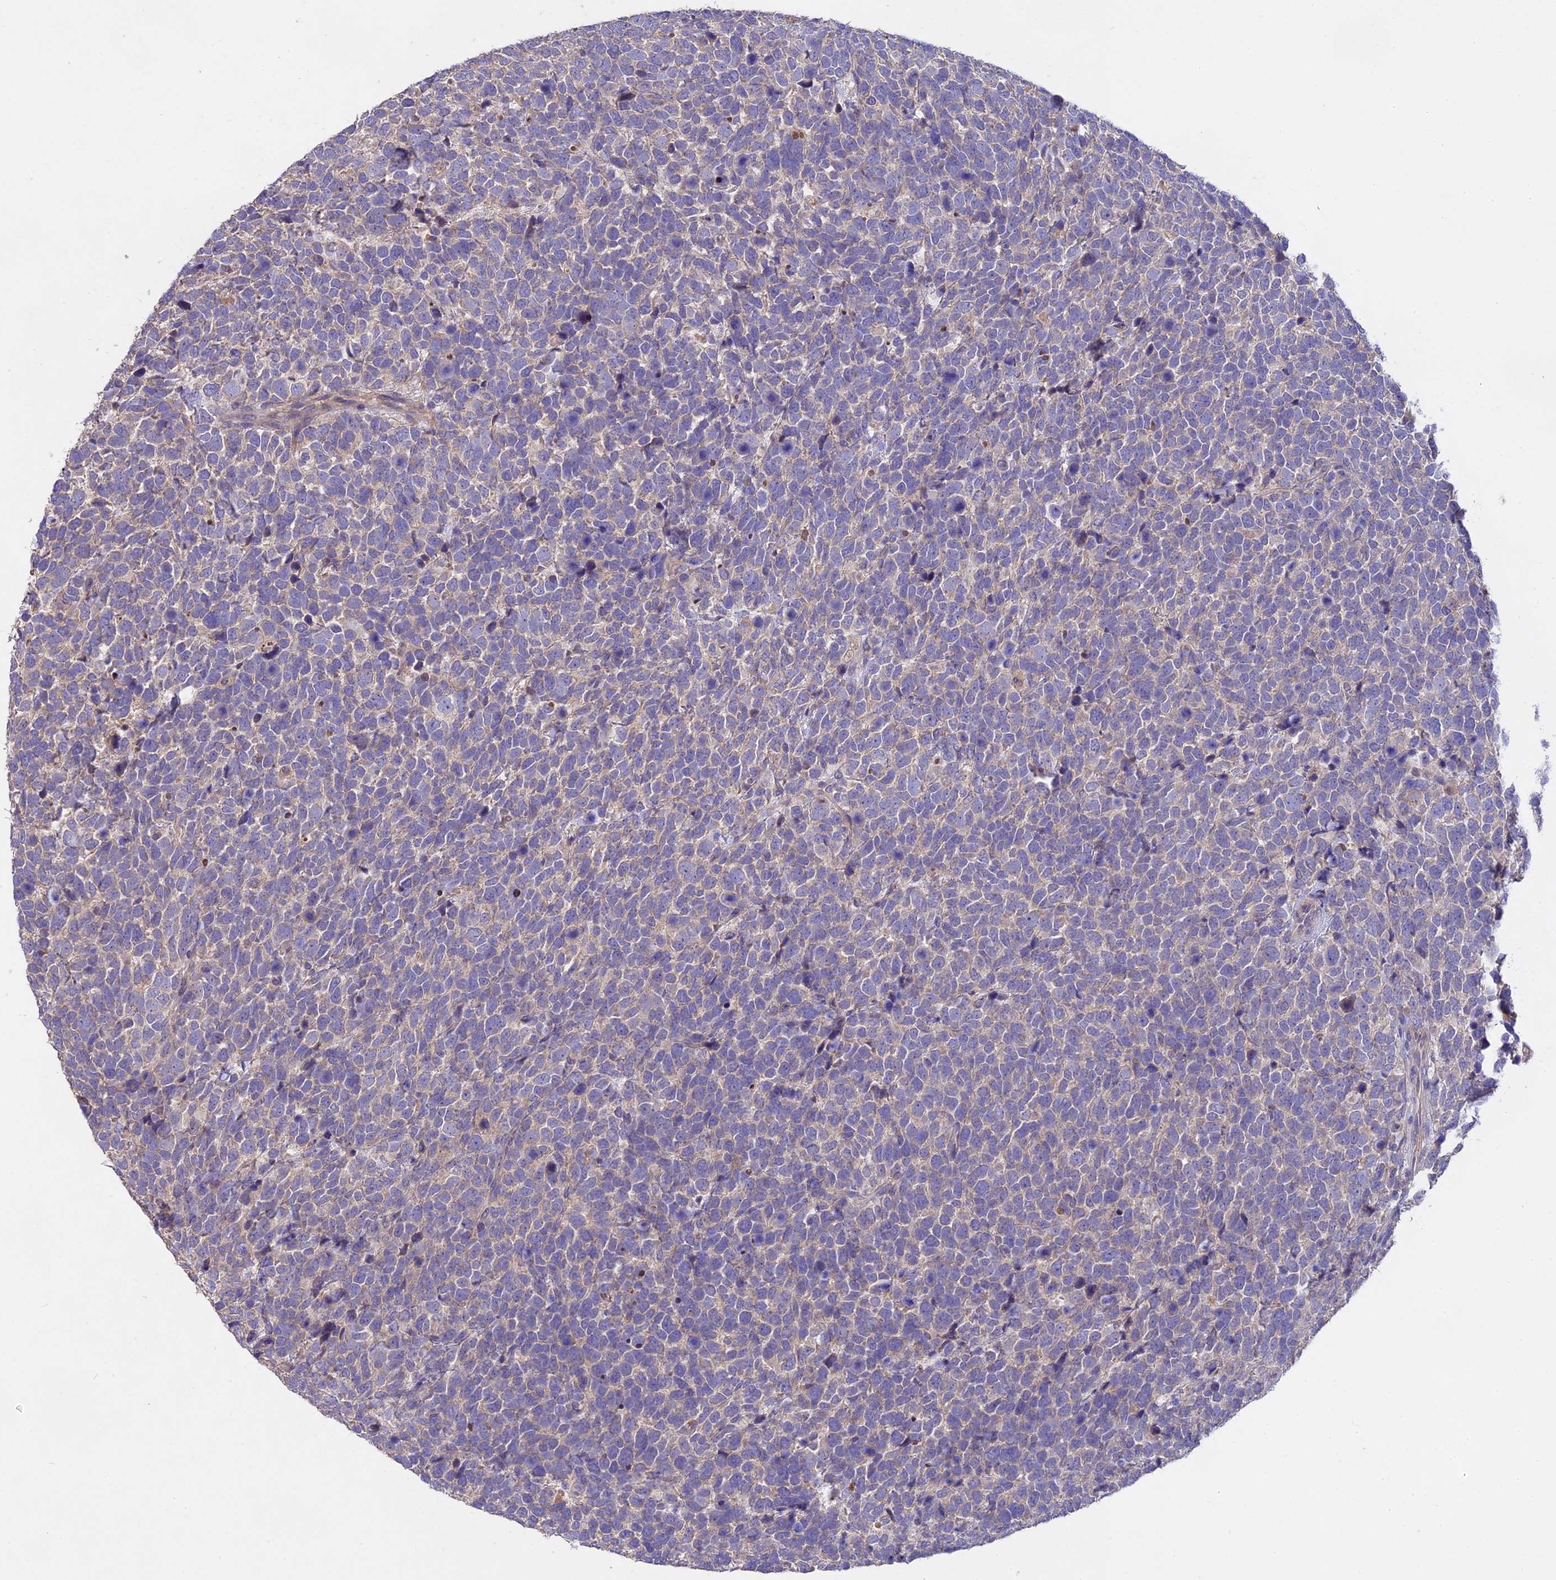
{"staining": {"intensity": "negative", "quantity": "none", "location": "none"}, "tissue": "urothelial cancer", "cell_type": "Tumor cells", "image_type": "cancer", "snomed": [{"axis": "morphology", "description": "Urothelial carcinoma, High grade"}, {"axis": "topography", "description": "Urinary bladder"}], "caption": "Immunohistochemistry (IHC) micrograph of urothelial cancer stained for a protein (brown), which exhibits no expression in tumor cells.", "gene": "SLC26A4", "patient": {"sex": "female", "age": 82}}